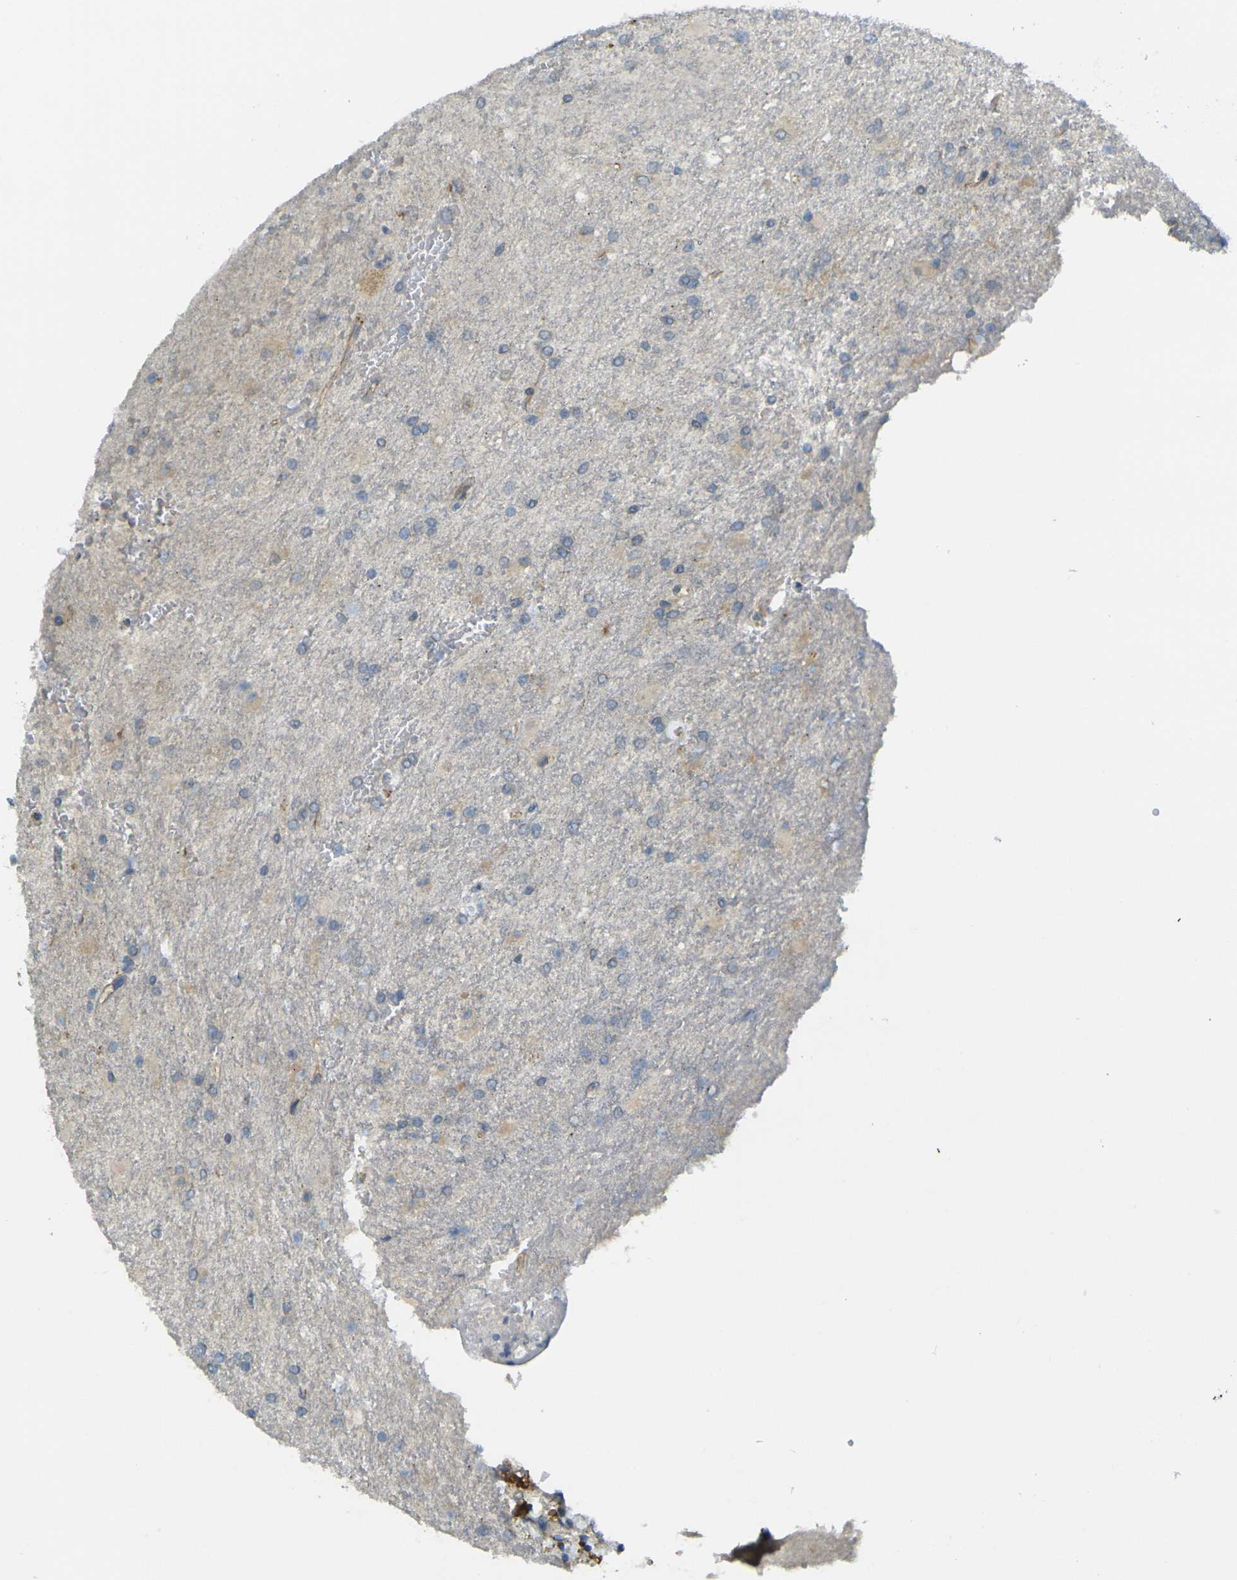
{"staining": {"intensity": "negative", "quantity": "none", "location": "none"}, "tissue": "glioma", "cell_type": "Tumor cells", "image_type": "cancer", "snomed": [{"axis": "morphology", "description": "Glioma, malignant, High grade"}, {"axis": "topography", "description": "Brain"}], "caption": "DAB (3,3'-diaminobenzidine) immunohistochemical staining of human glioma reveals no significant positivity in tumor cells. Brightfield microscopy of immunohistochemistry (IHC) stained with DAB (brown) and hematoxylin (blue), captured at high magnification.", "gene": "RHBDD1", "patient": {"sex": "male", "age": 71}}